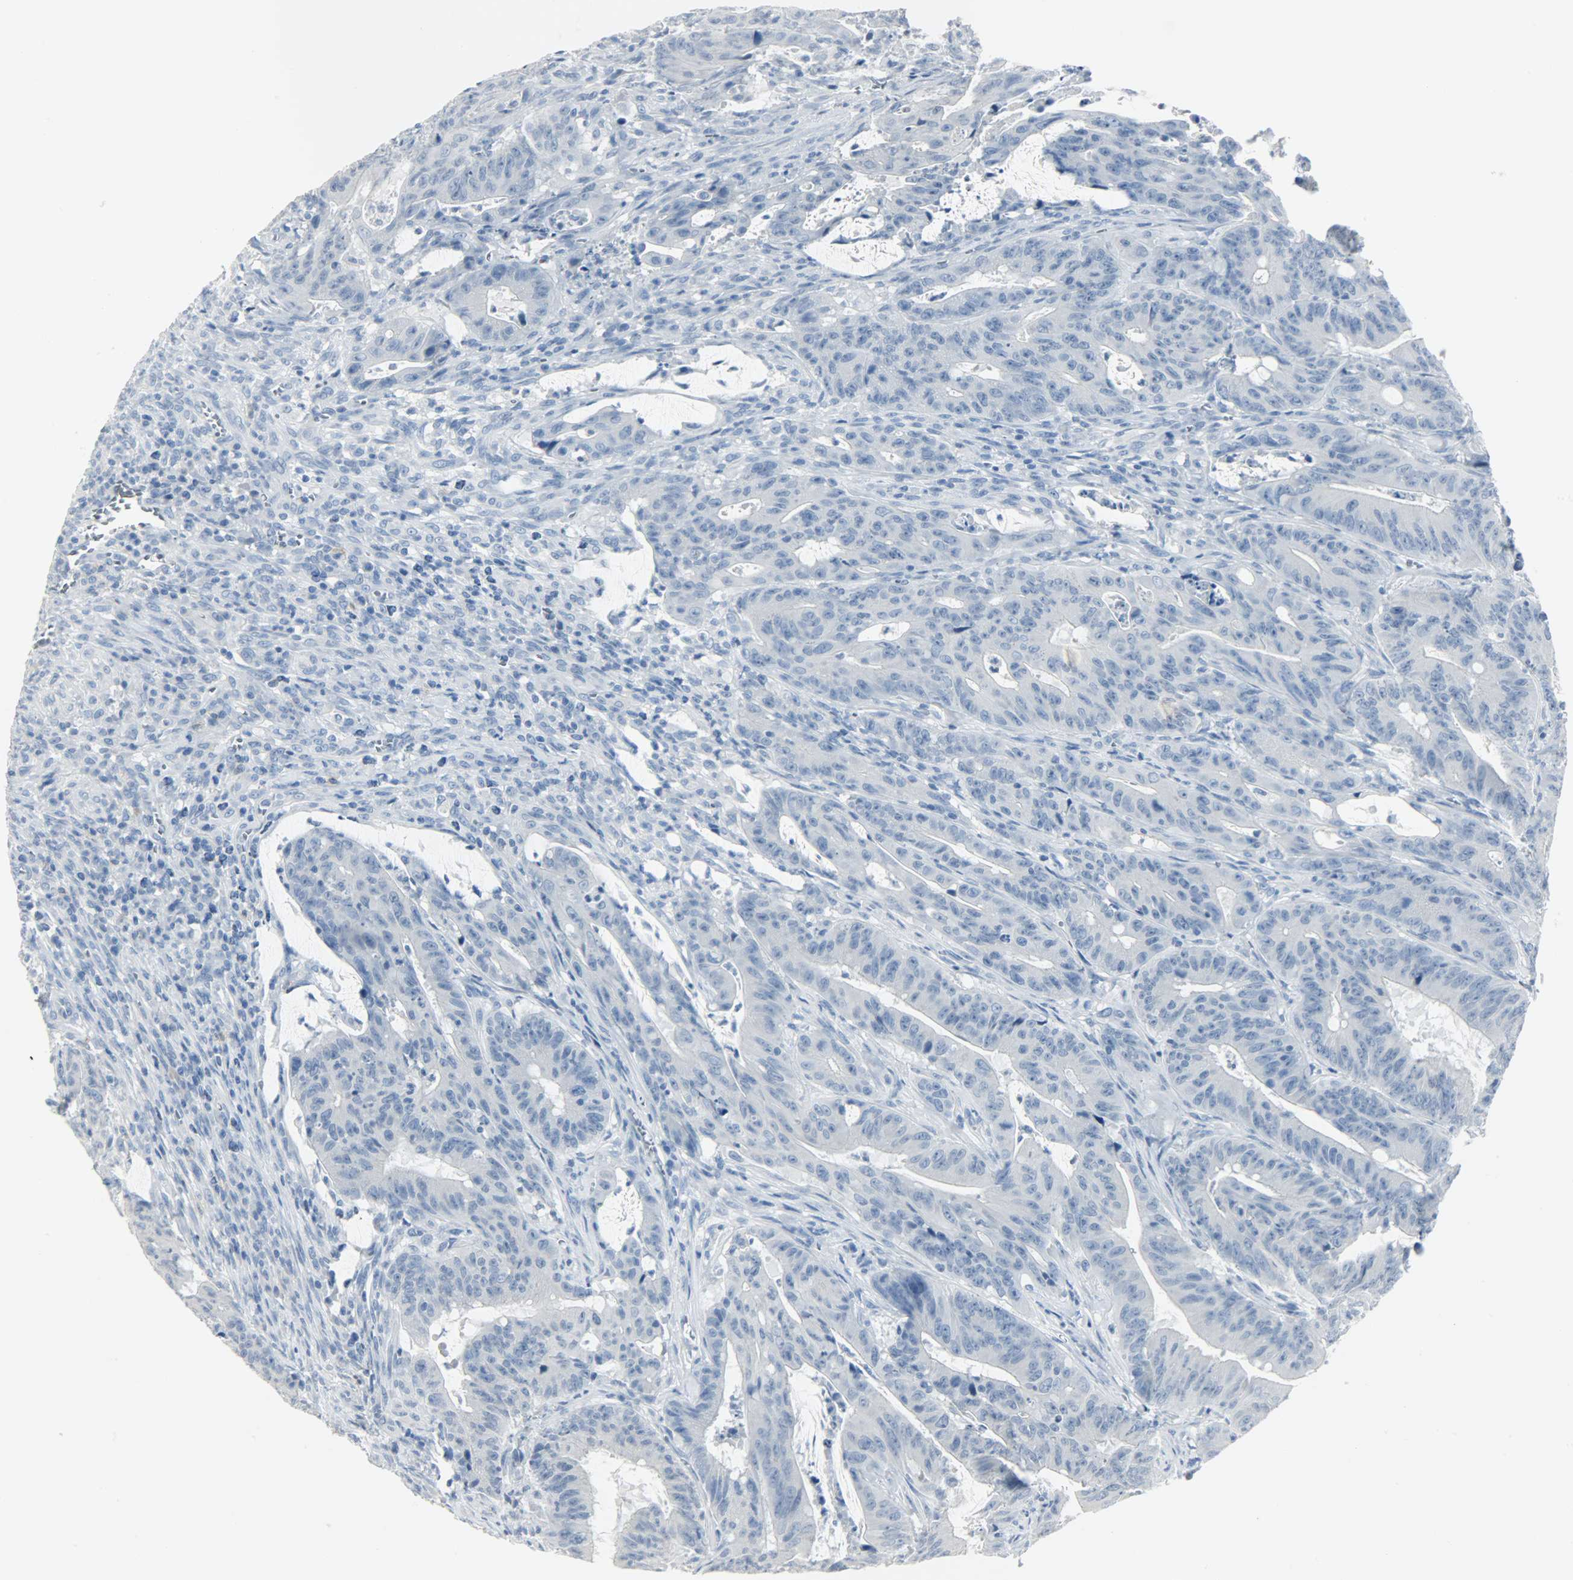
{"staining": {"intensity": "negative", "quantity": "none", "location": "none"}, "tissue": "colorectal cancer", "cell_type": "Tumor cells", "image_type": "cancer", "snomed": [{"axis": "morphology", "description": "Adenocarcinoma, NOS"}, {"axis": "topography", "description": "Colon"}], "caption": "High magnification brightfield microscopy of adenocarcinoma (colorectal) stained with DAB (brown) and counterstained with hematoxylin (blue): tumor cells show no significant positivity.", "gene": "KIT", "patient": {"sex": "male", "age": 45}}